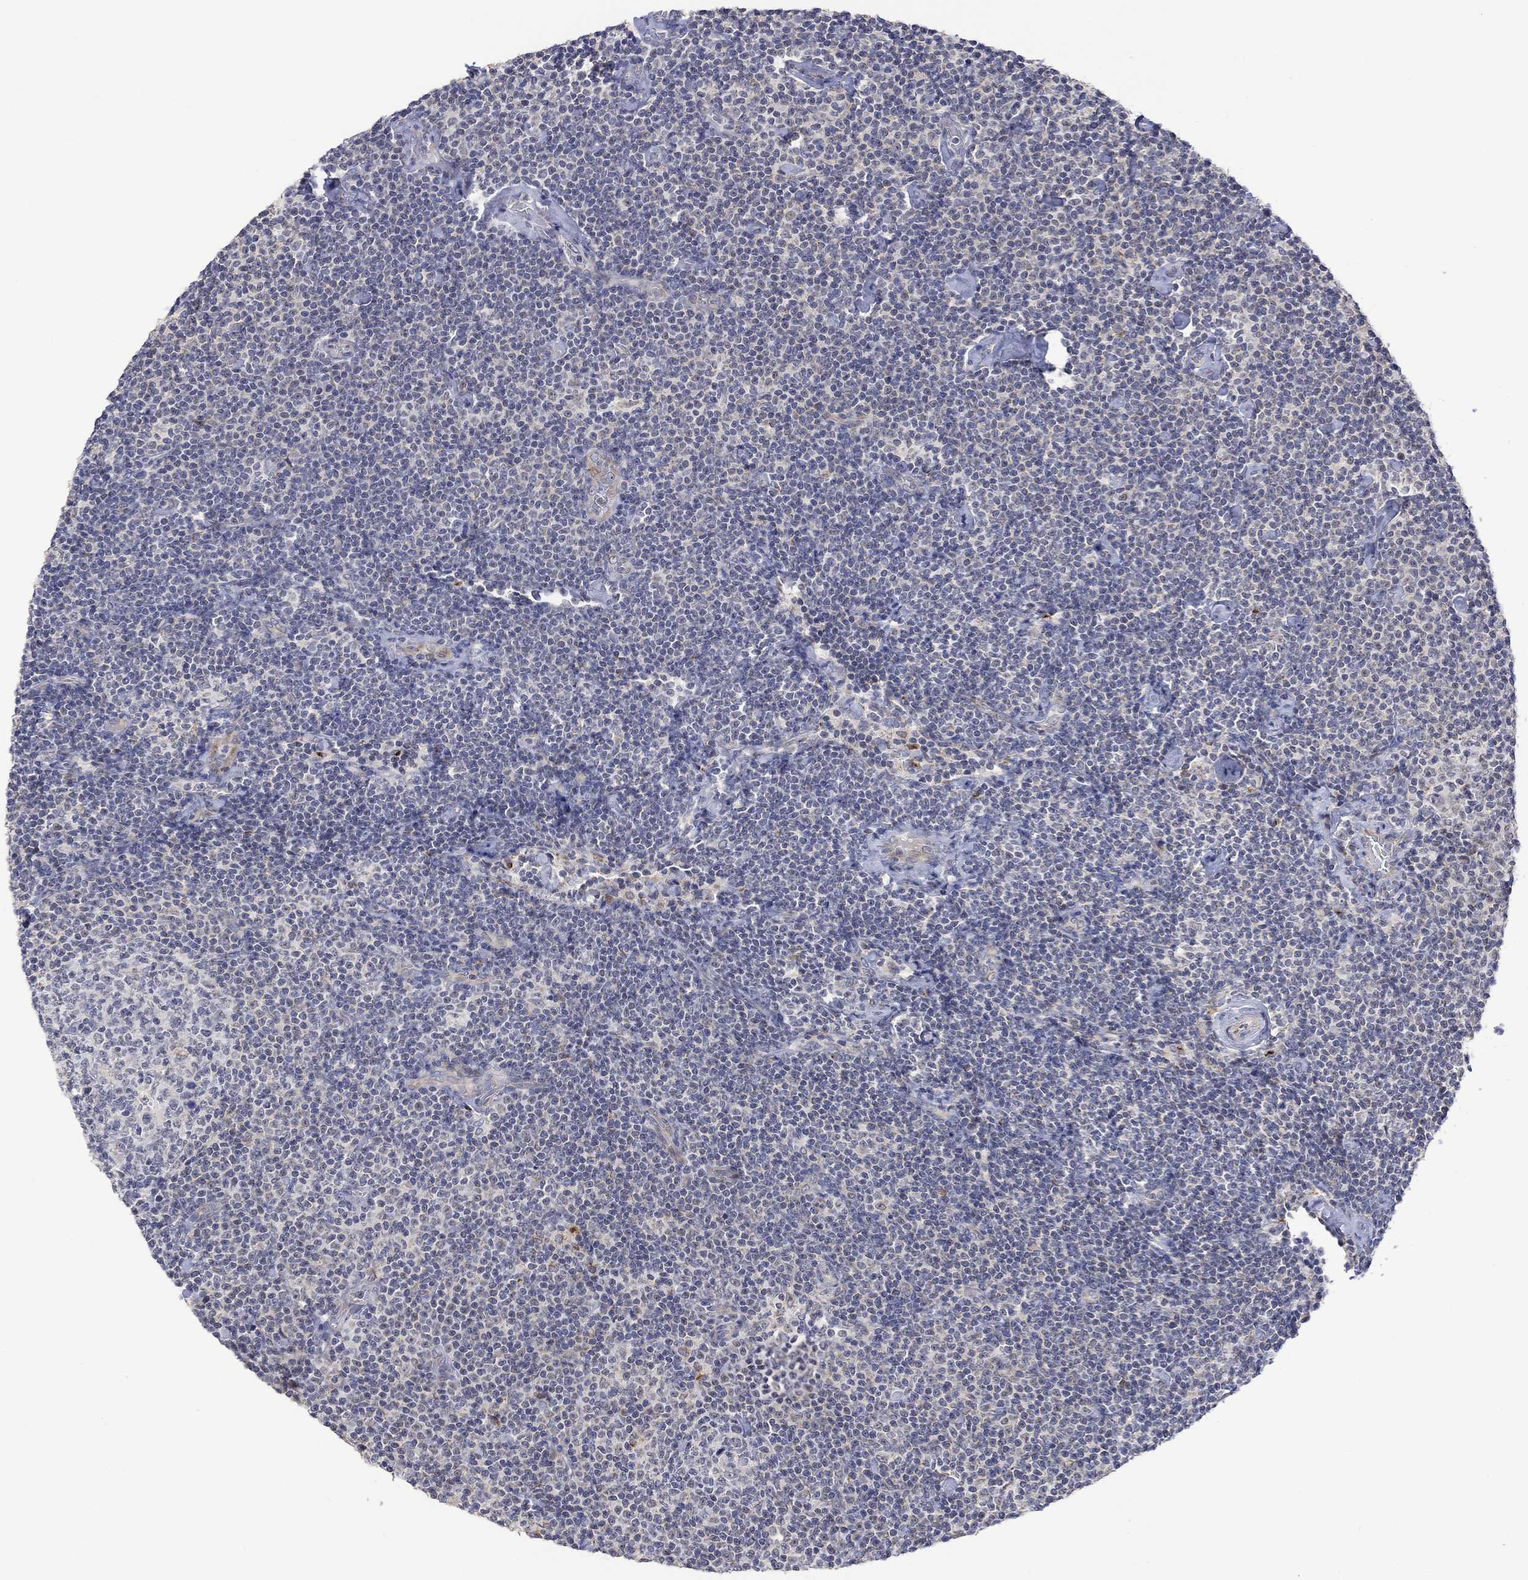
{"staining": {"intensity": "negative", "quantity": "none", "location": "none"}, "tissue": "lymphoma", "cell_type": "Tumor cells", "image_type": "cancer", "snomed": [{"axis": "morphology", "description": "Malignant lymphoma, non-Hodgkin's type, Low grade"}, {"axis": "topography", "description": "Lymph node"}], "caption": "Tumor cells are negative for brown protein staining in lymphoma. The staining was performed using DAB (3,3'-diaminobenzidine) to visualize the protein expression in brown, while the nuclei were stained in blue with hematoxylin (Magnification: 20x).", "gene": "SLC48A1", "patient": {"sex": "male", "age": 81}}